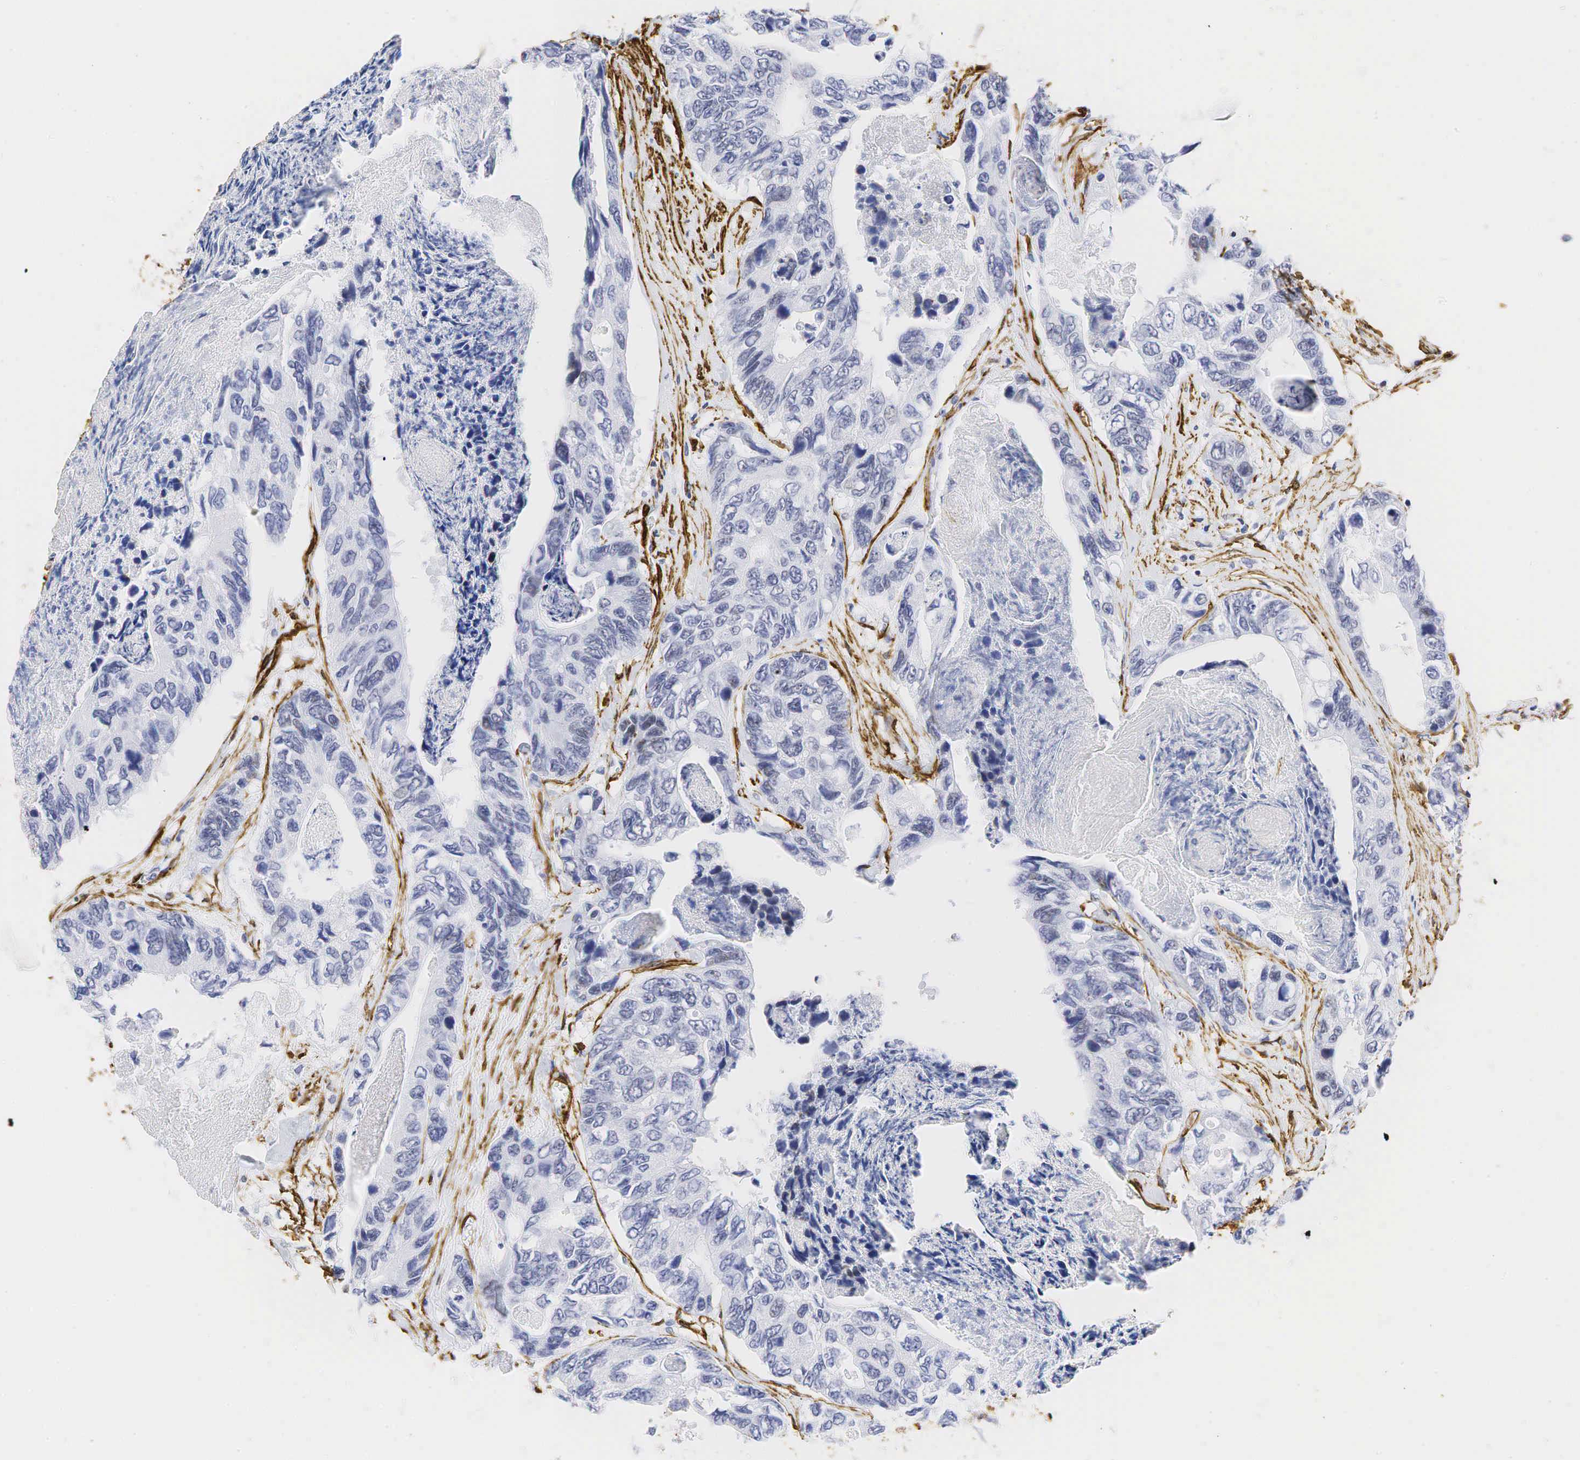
{"staining": {"intensity": "negative", "quantity": "none", "location": "none"}, "tissue": "colorectal cancer", "cell_type": "Tumor cells", "image_type": "cancer", "snomed": [{"axis": "morphology", "description": "Adenocarcinoma, NOS"}, {"axis": "topography", "description": "Colon"}], "caption": "DAB (3,3'-diaminobenzidine) immunohistochemical staining of human adenocarcinoma (colorectal) exhibits no significant staining in tumor cells.", "gene": "ACTA2", "patient": {"sex": "female", "age": 86}}